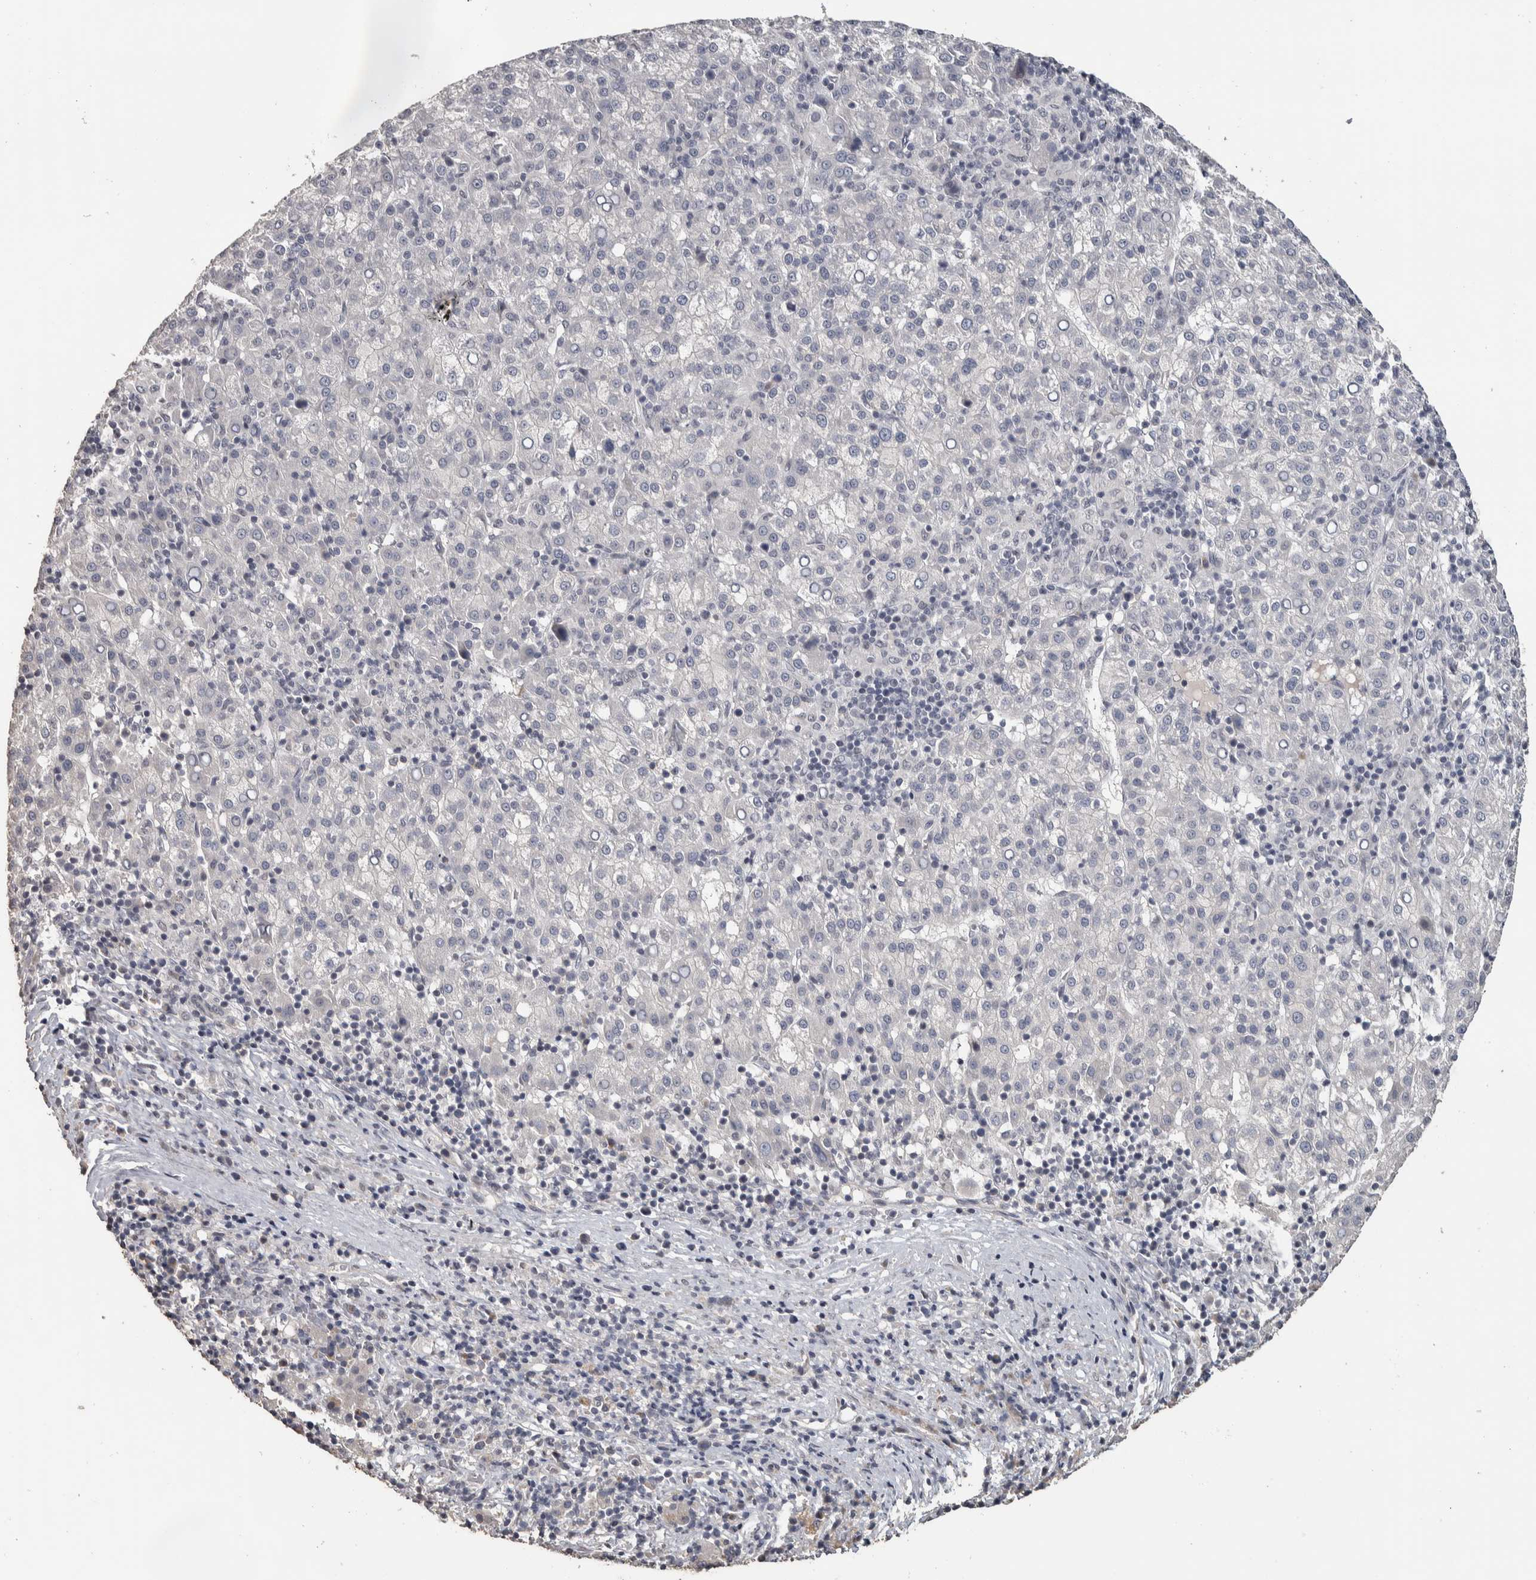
{"staining": {"intensity": "negative", "quantity": "none", "location": "none"}, "tissue": "liver cancer", "cell_type": "Tumor cells", "image_type": "cancer", "snomed": [{"axis": "morphology", "description": "Carcinoma, Hepatocellular, NOS"}, {"axis": "topography", "description": "Liver"}], "caption": "This image is of liver cancer (hepatocellular carcinoma) stained with immunohistochemistry (IHC) to label a protein in brown with the nuclei are counter-stained blue. There is no positivity in tumor cells.", "gene": "NECAB1", "patient": {"sex": "female", "age": 58}}